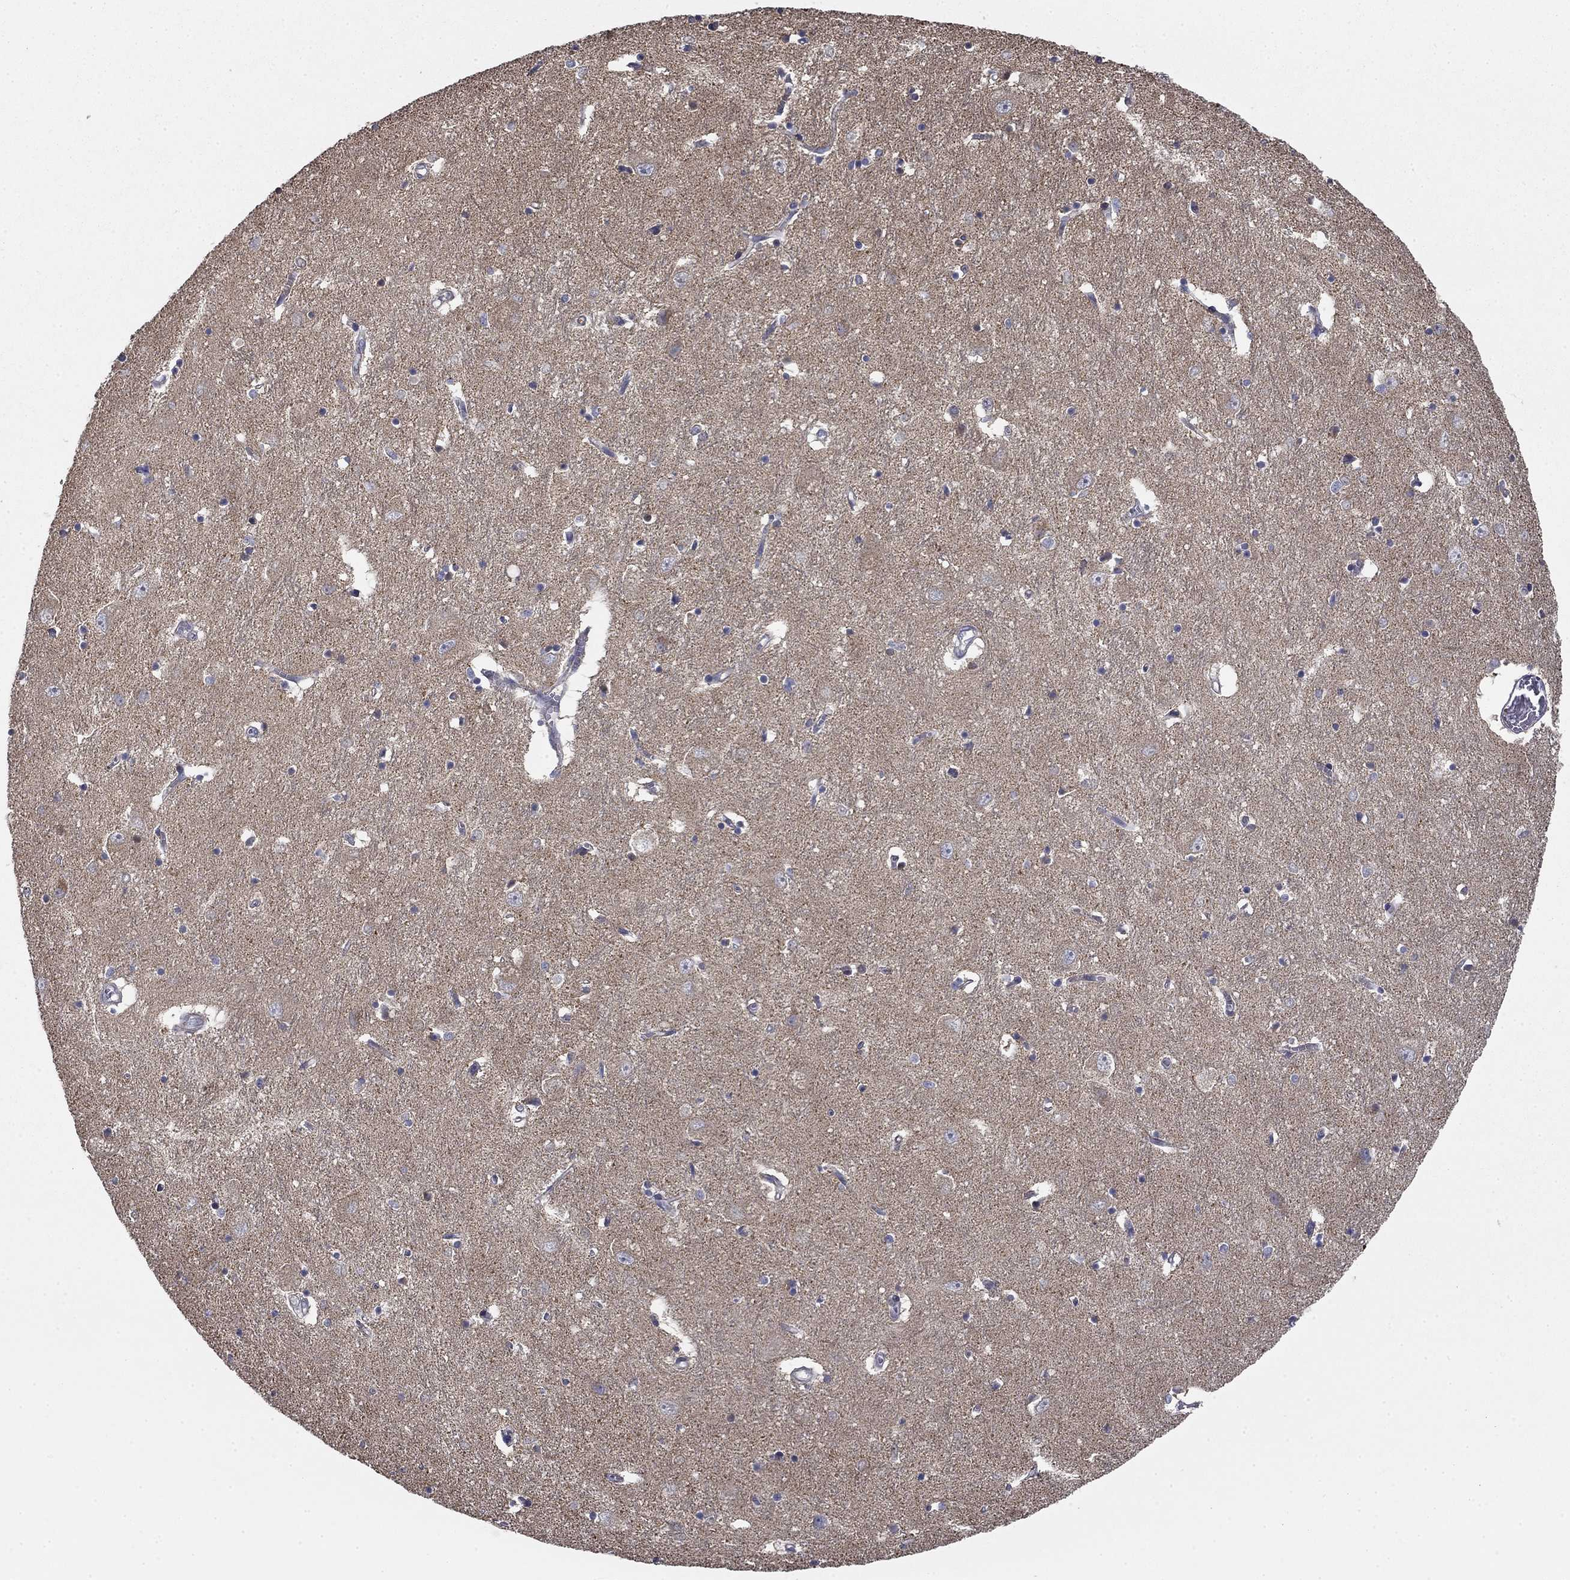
{"staining": {"intensity": "negative", "quantity": "none", "location": "none"}, "tissue": "caudate", "cell_type": "Glial cells", "image_type": "normal", "snomed": [{"axis": "morphology", "description": "Normal tissue, NOS"}, {"axis": "topography", "description": "Lateral ventricle wall"}], "caption": "Photomicrograph shows no significant protein staining in glial cells of benign caudate. (DAB (3,3'-diaminobenzidine) immunohistochemistry (IHC), high magnification).", "gene": "MMAA", "patient": {"sex": "male", "age": 54}}